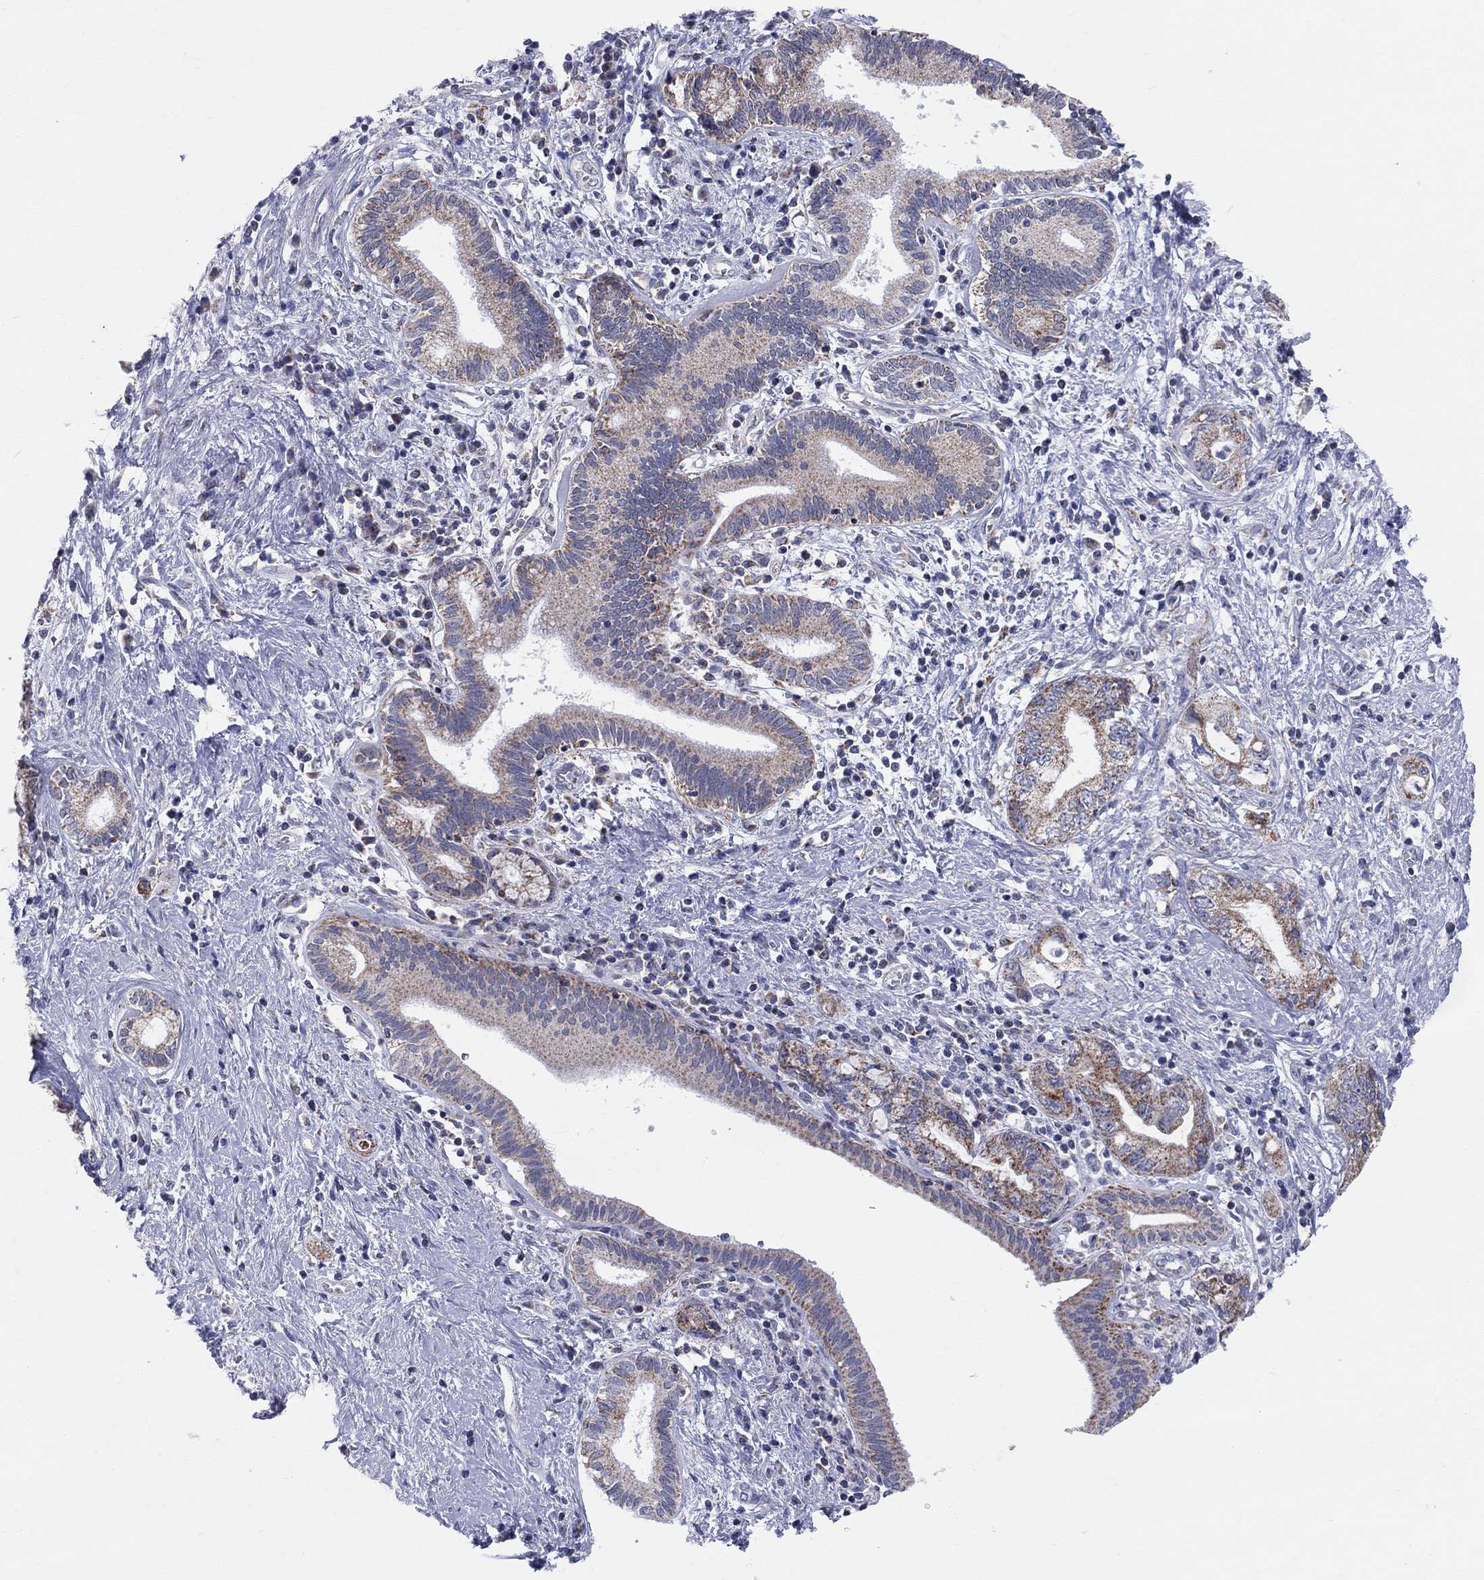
{"staining": {"intensity": "strong", "quantity": "<25%", "location": "cytoplasmic/membranous"}, "tissue": "pancreatic cancer", "cell_type": "Tumor cells", "image_type": "cancer", "snomed": [{"axis": "morphology", "description": "Adenocarcinoma, NOS"}, {"axis": "topography", "description": "Pancreas"}], "caption": "A medium amount of strong cytoplasmic/membranous expression is appreciated in approximately <25% of tumor cells in adenocarcinoma (pancreatic) tissue. (DAB (3,3'-diaminobenzidine) IHC with brightfield microscopy, high magnification).", "gene": "KISS1R", "patient": {"sex": "female", "age": 73}}